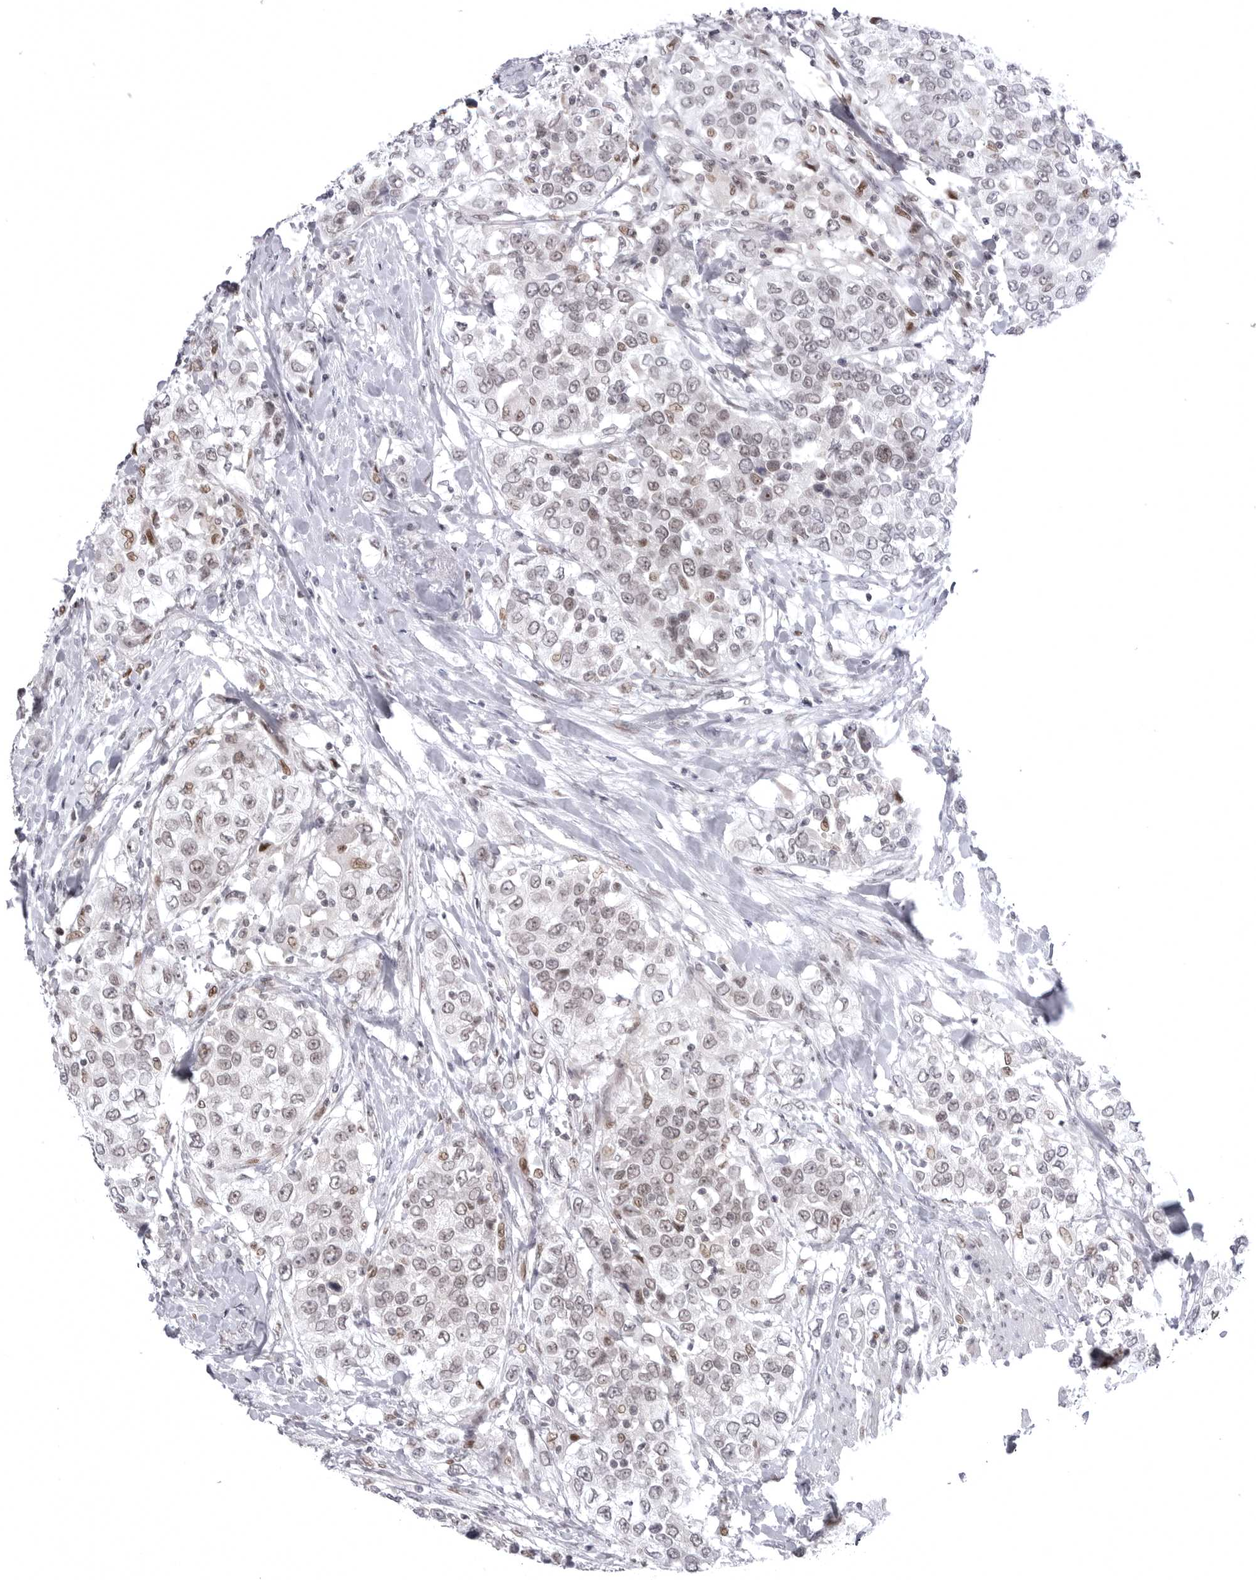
{"staining": {"intensity": "weak", "quantity": "25%-75%", "location": "nuclear"}, "tissue": "urothelial cancer", "cell_type": "Tumor cells", "image_type": "cancer", "snomed": [{"axis": "morphology", "description": "Urothelial carcinoma, High grade"}, {"axis": "topography", "description": "Urinary bladder"}], "caption": "Human urothelial cancer stained for a protein (brown) exhibits weak nuclear positive expression in about 25%-75% of tumor cells.", "gene": "PTK2B", "patient": {"sex": "female", "age": 80}}